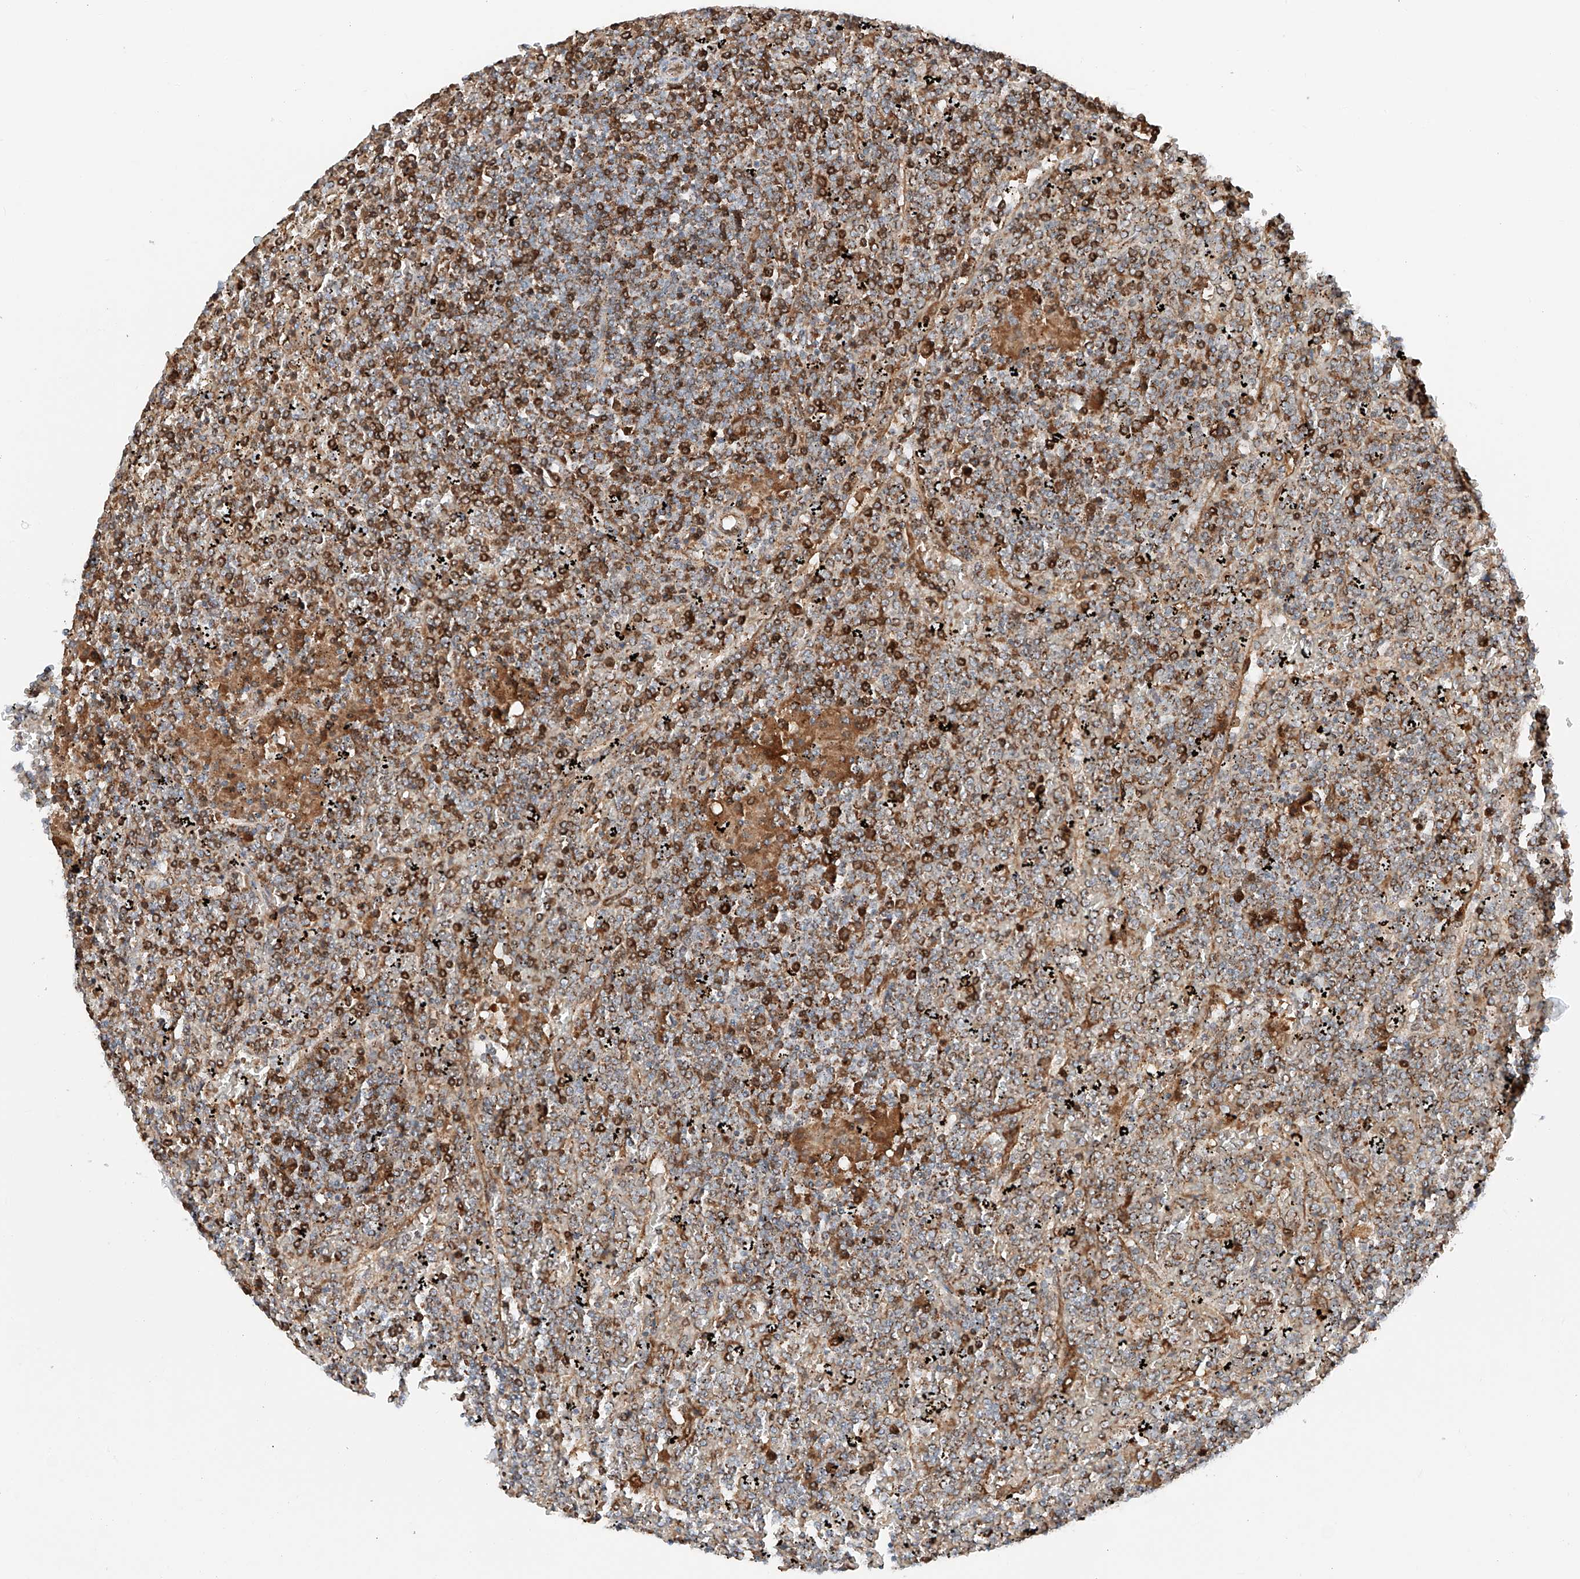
{"staining": {"intensity": "strong", "quantity": "25%-75%", "location": "cytoplasmic/membranous"}, "tissue": "lymphoma", "cell_type": "Tumor cells", "image_type": "cancer", "snomed": [{"axis": "morphology", "description": "Malignant lymphoma, non-Hodgkin's type, Low grade"}, {"axis": "topography", "description": "Spleen"}], "caption": "IHC staining of malignant lymphoma, non-Hodgkin's type (low-grade), which displays high levels of strong cytoplasmic/membranous positivity in about 25%-75% of tumor cells indicating strong cytoplasmic/membranous protein expression. The staining was performed using DAB (brown) for protein detection and nuclei were counterstained in hematoxylin (blue).", "gene": "ZSCAN29", "patient": {"sex": "female", "age": 19}}